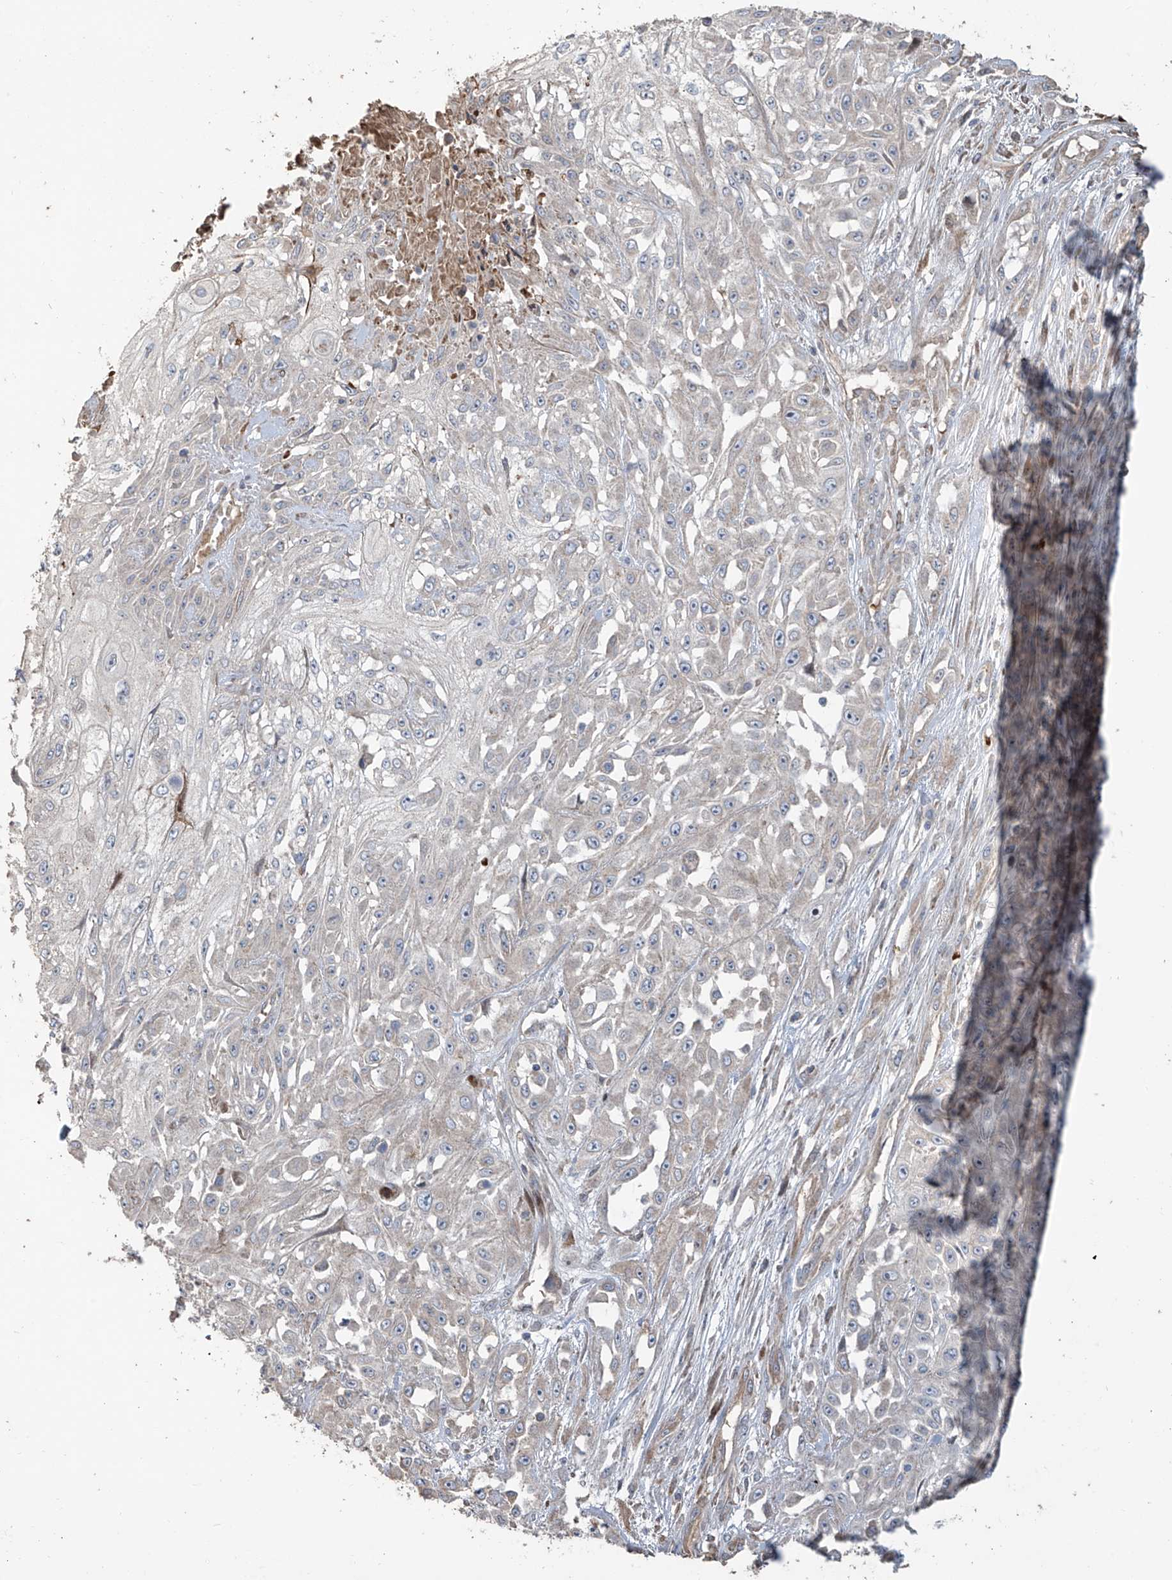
{"staining": {"intensity": "negative", "quantity": "none", "location": "none"}, "tissue": "skin cancer", "cell_type": "Tumor cells", "image_type": "cancer", "snomed": [{"axis": "morphology", "description": "Squamous cell carcinoma, NOS"}, {"axis": "morphology", "description": "Squamous cell carcinoma, metastatic, NOS"}, {"axis": "topography", "description": "Skin"}, {"axis": "topography", "description": "Lymph node"}], "caption": "IHC photomicrograph of neoplastic tissue: human skin cancer (squamous cell carcinoma) stained with DAB shows no significant protein positivity in tumor cells.", "gene": "ABTB1", "patient": {"sex": "male", "age": 75}}